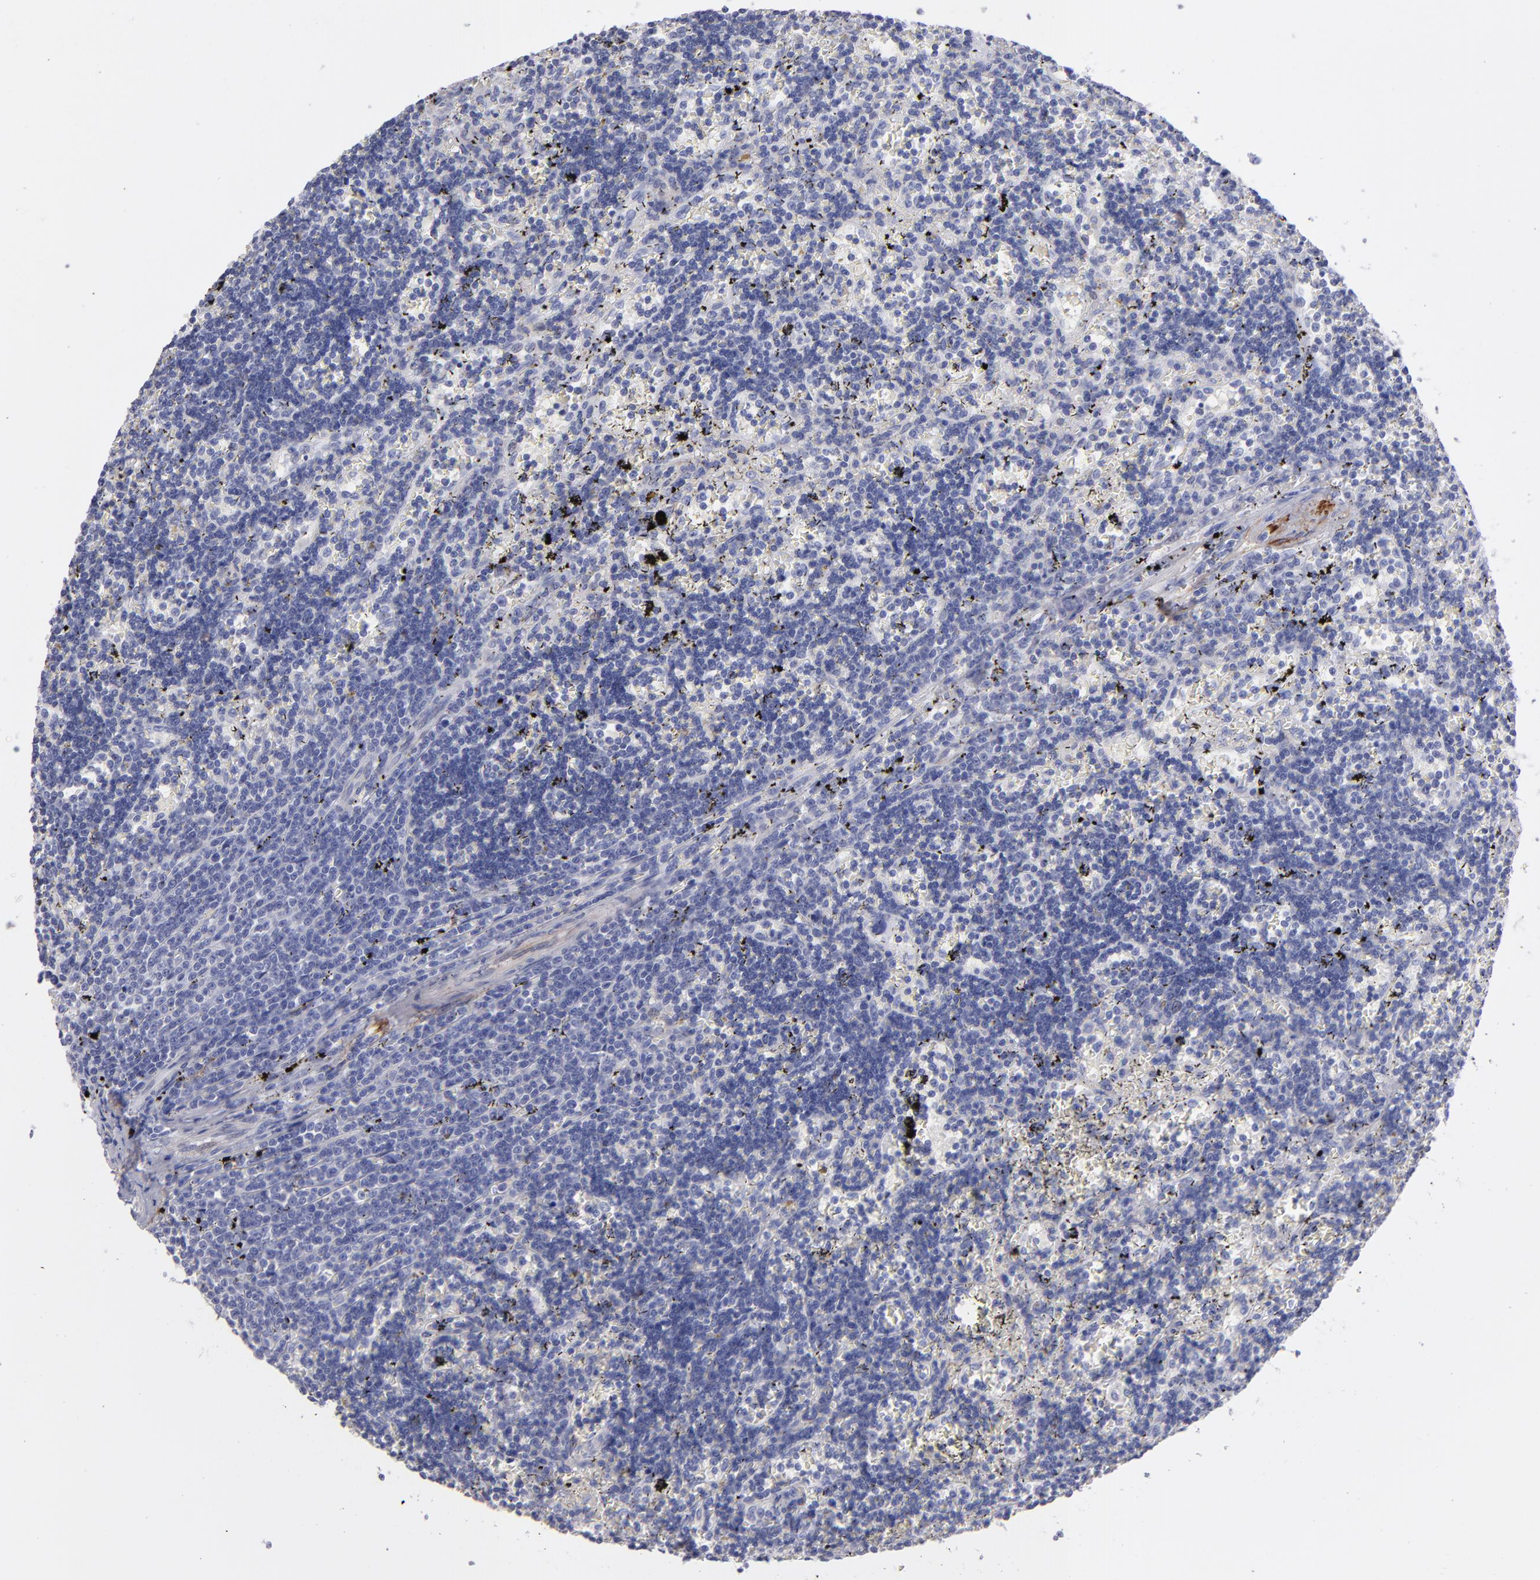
{"staining": {"intensity": "negative", "quantity": "none", "location": "none"}, "tissue": "lymphoma", "cell_type": "Tumor cells", "image_type": "cancer", "snomed": [{"axis": "morphology", "description": "Malignant lymphoma, non-Hodgkin's type, Low grade"}, {"axis": "topography", "description": "Spleen"}], "caption": "DAB (3,3'-diaminobenzidine) immunohistochemical staining of human lymphoma displays no significant positivity in tumor cells.", "gene": "AHNAK2", "patient": {"sex": "male", "age": 60}}